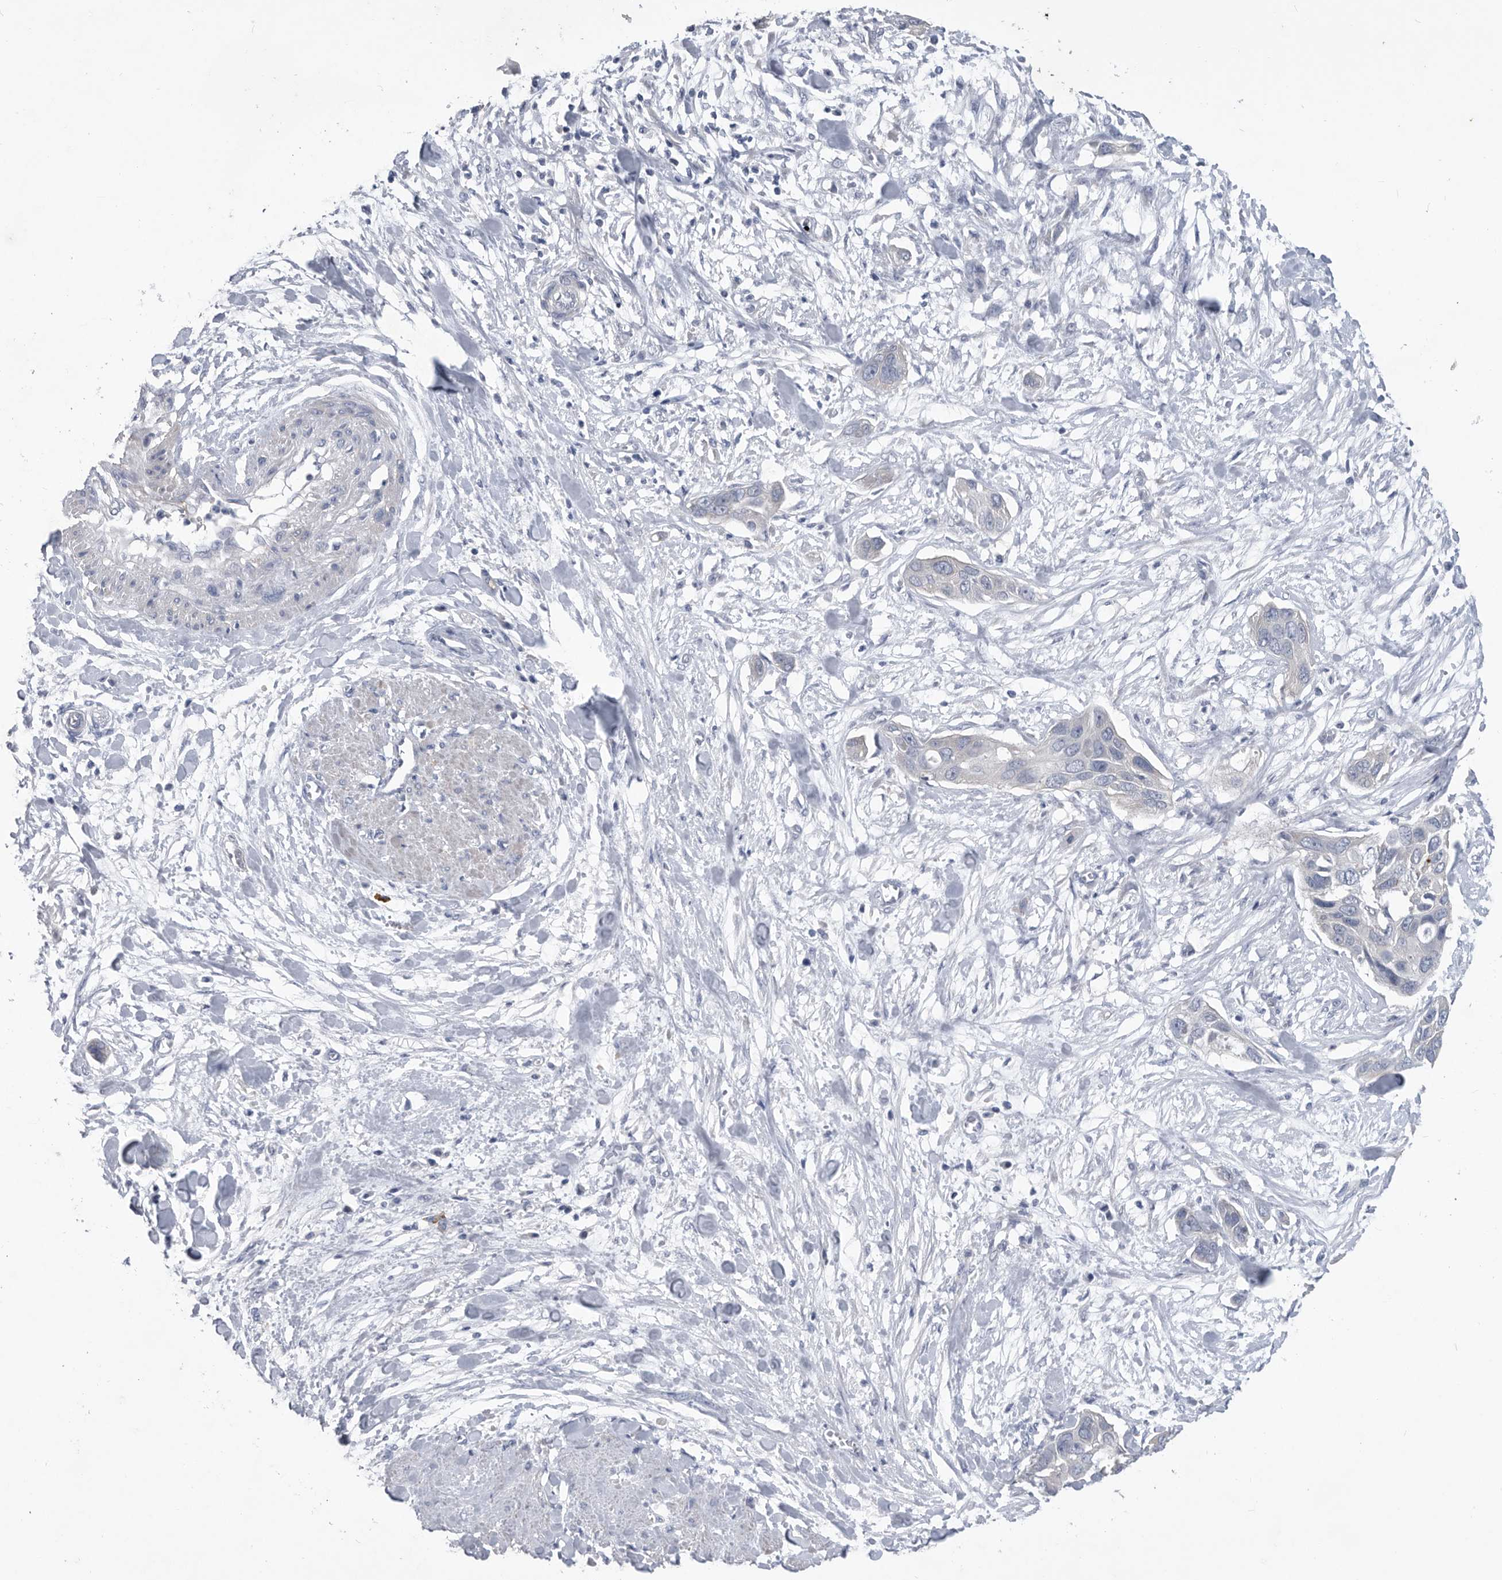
{"staining": {"intensity": "negative", "quantity": "none", "location": "none"}, "tissue": "pancreatic cancer", "cell_type": "Tumor cells", "image_type": "cancer", "snomed": [{"axis": "morphology", "description": "Adenocarcinoma, NOS"}, {"axis": "topography", "description": "Pancreas"}], "caption": "A high-resolution photomicrograph shows immunohistochemistry staining of adenocarcinoma (pancreatic), which shows no significant expression in tumor cells.", "gene": "BTBD6", "patient": {"sex": "female", "age": 60}}